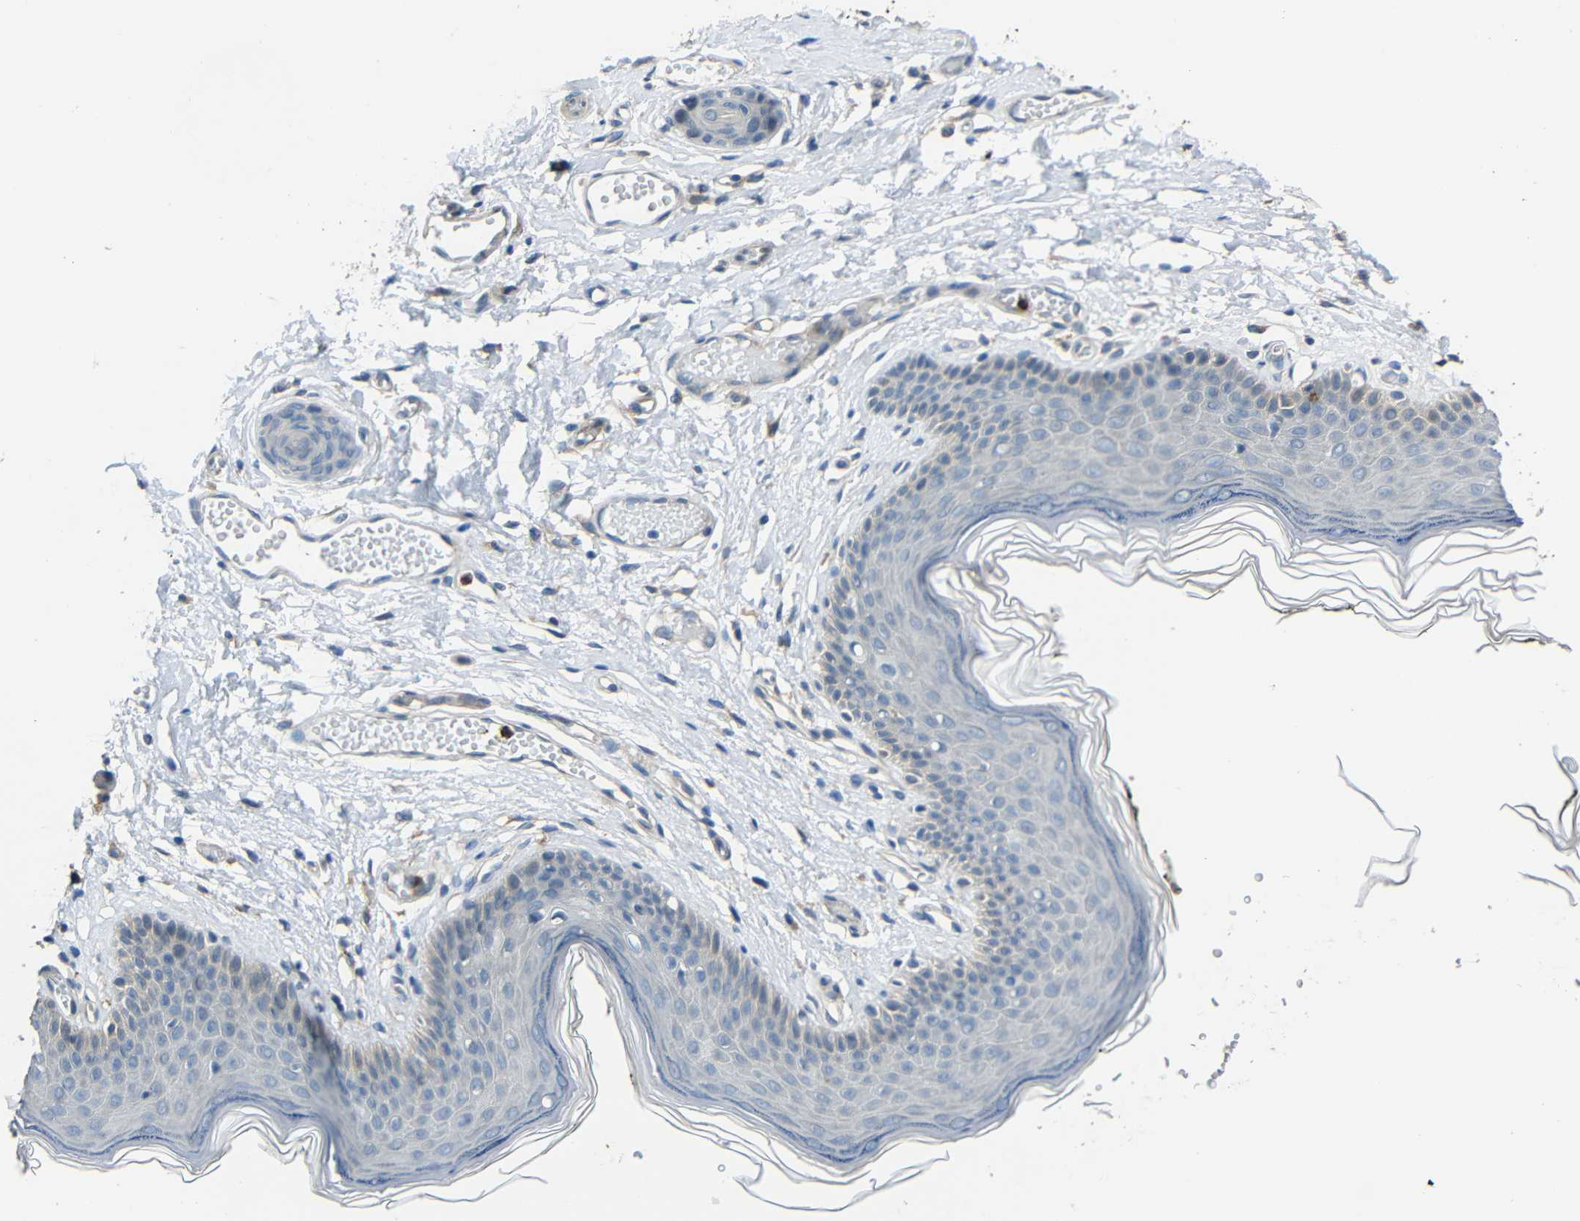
{"staining": {"intensity": "weak", "quantity": "<25%", "location": "cytoplasmic/membranous"}, "tissue": "skin", "cell_type": "Epidermal cells", "image_type": "normal", "snomed": [{"axis": "morphology", "description": "Normal tissue, NOS"}, {"axis": "morphology", "description": "Inflammation, NOS"}, {"axis": "topography", "description": "Vulva"}], "caption": "This is an immunohistochemistry micrograph of unremarkable skin. There is no staining in epidermal cells.", "gene": "STBD1", "patient": {"sex": "female", "age": 84}}